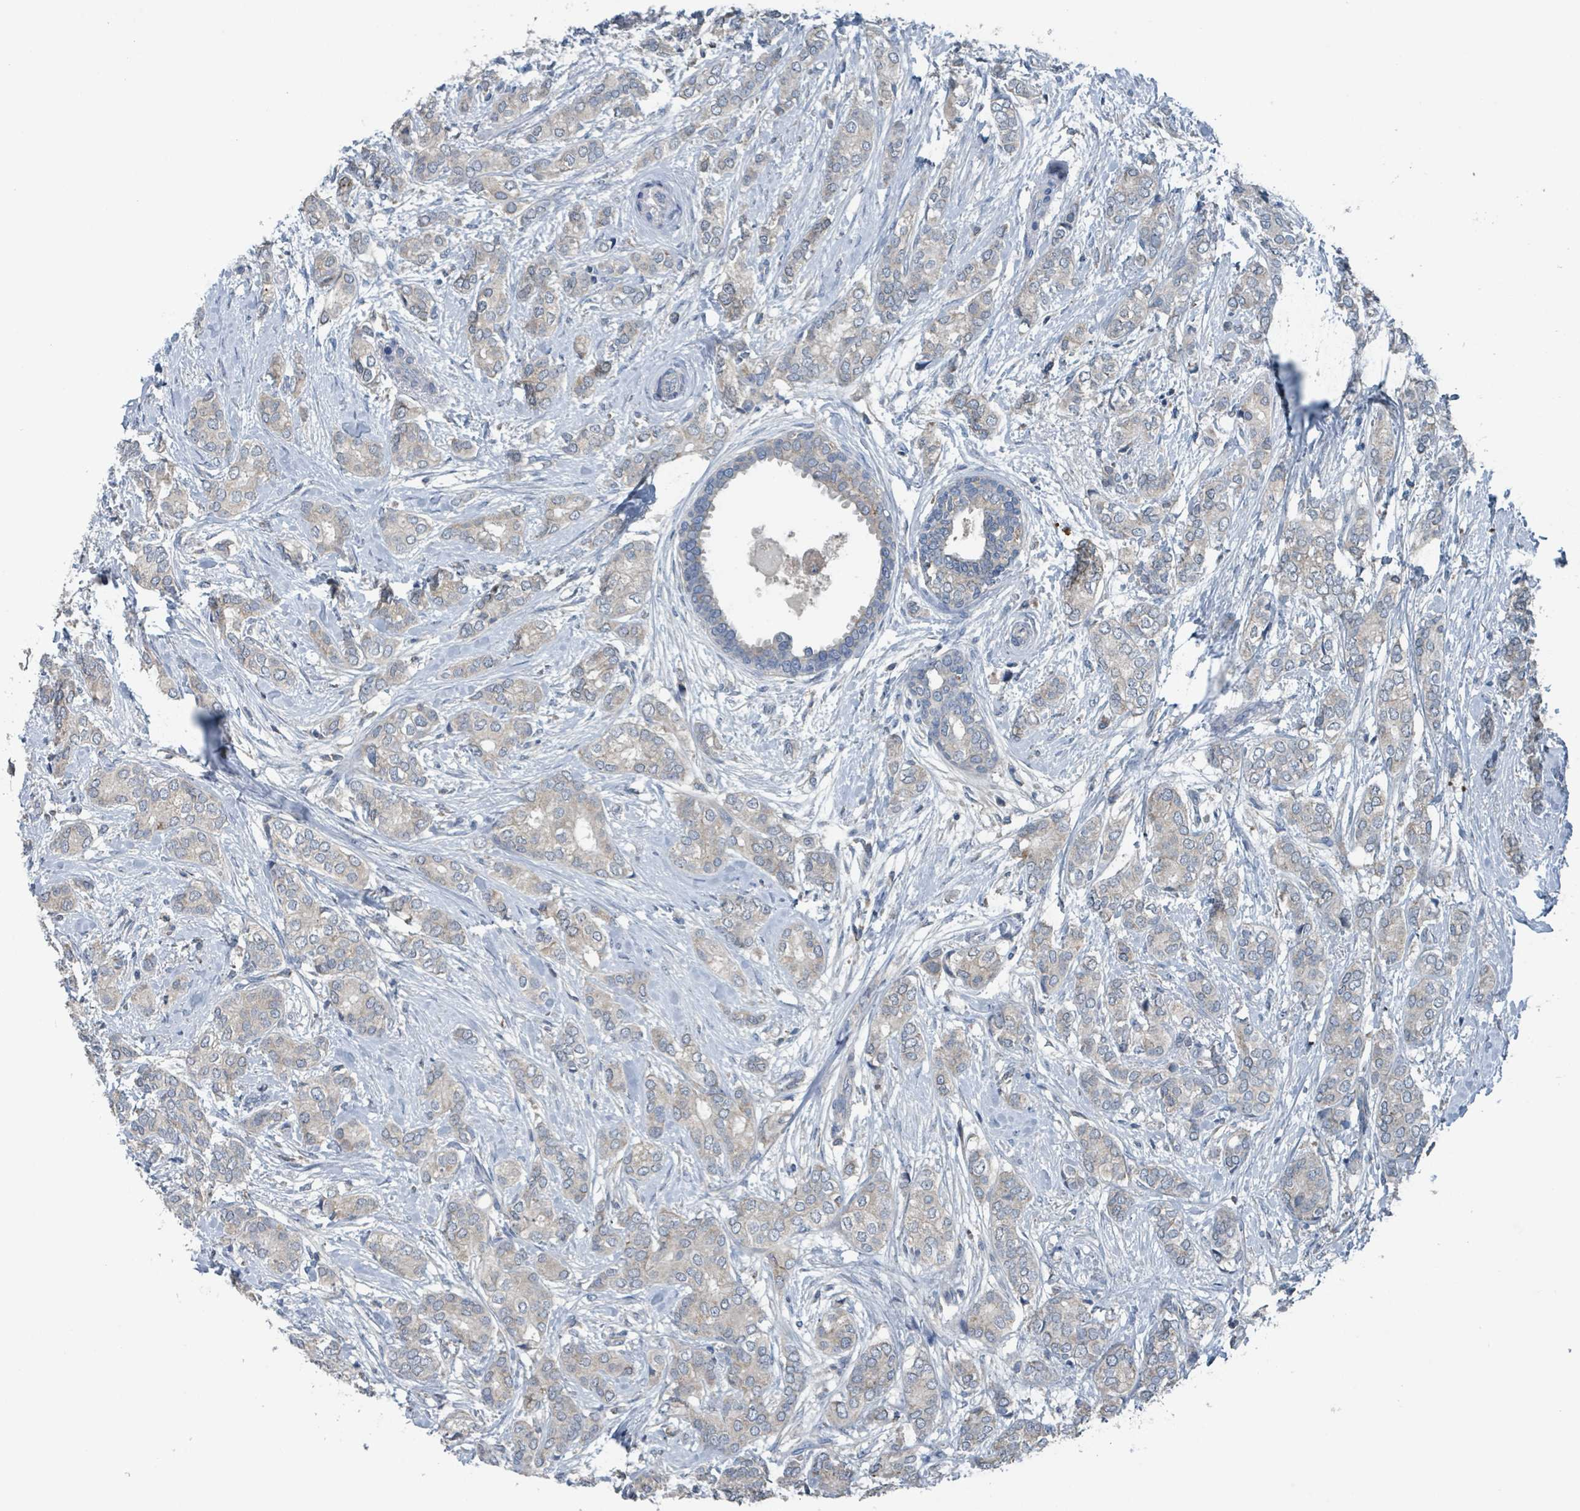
{"staining": {"intensity": "negative", "quantity": "none", "location": "none"}, "tissue": "breast cancer", "cell_type": "Tumor cells", "image_type": "cancer", "snomed": [{"axis": "morphology", "description": "Duct carcinoma"}, {"axis": "topography", "description": "Breast"}], "caption": "This micrograph is of invasive ductal carcinoma (breast) stained with immunohistochemistry (IHC) to label a protein in brown with the nuclei are counter-stained blue. There is no expression in tumor cells.", "gene": "ACBD4", "patient": {"sex": "female", "age": 73}}